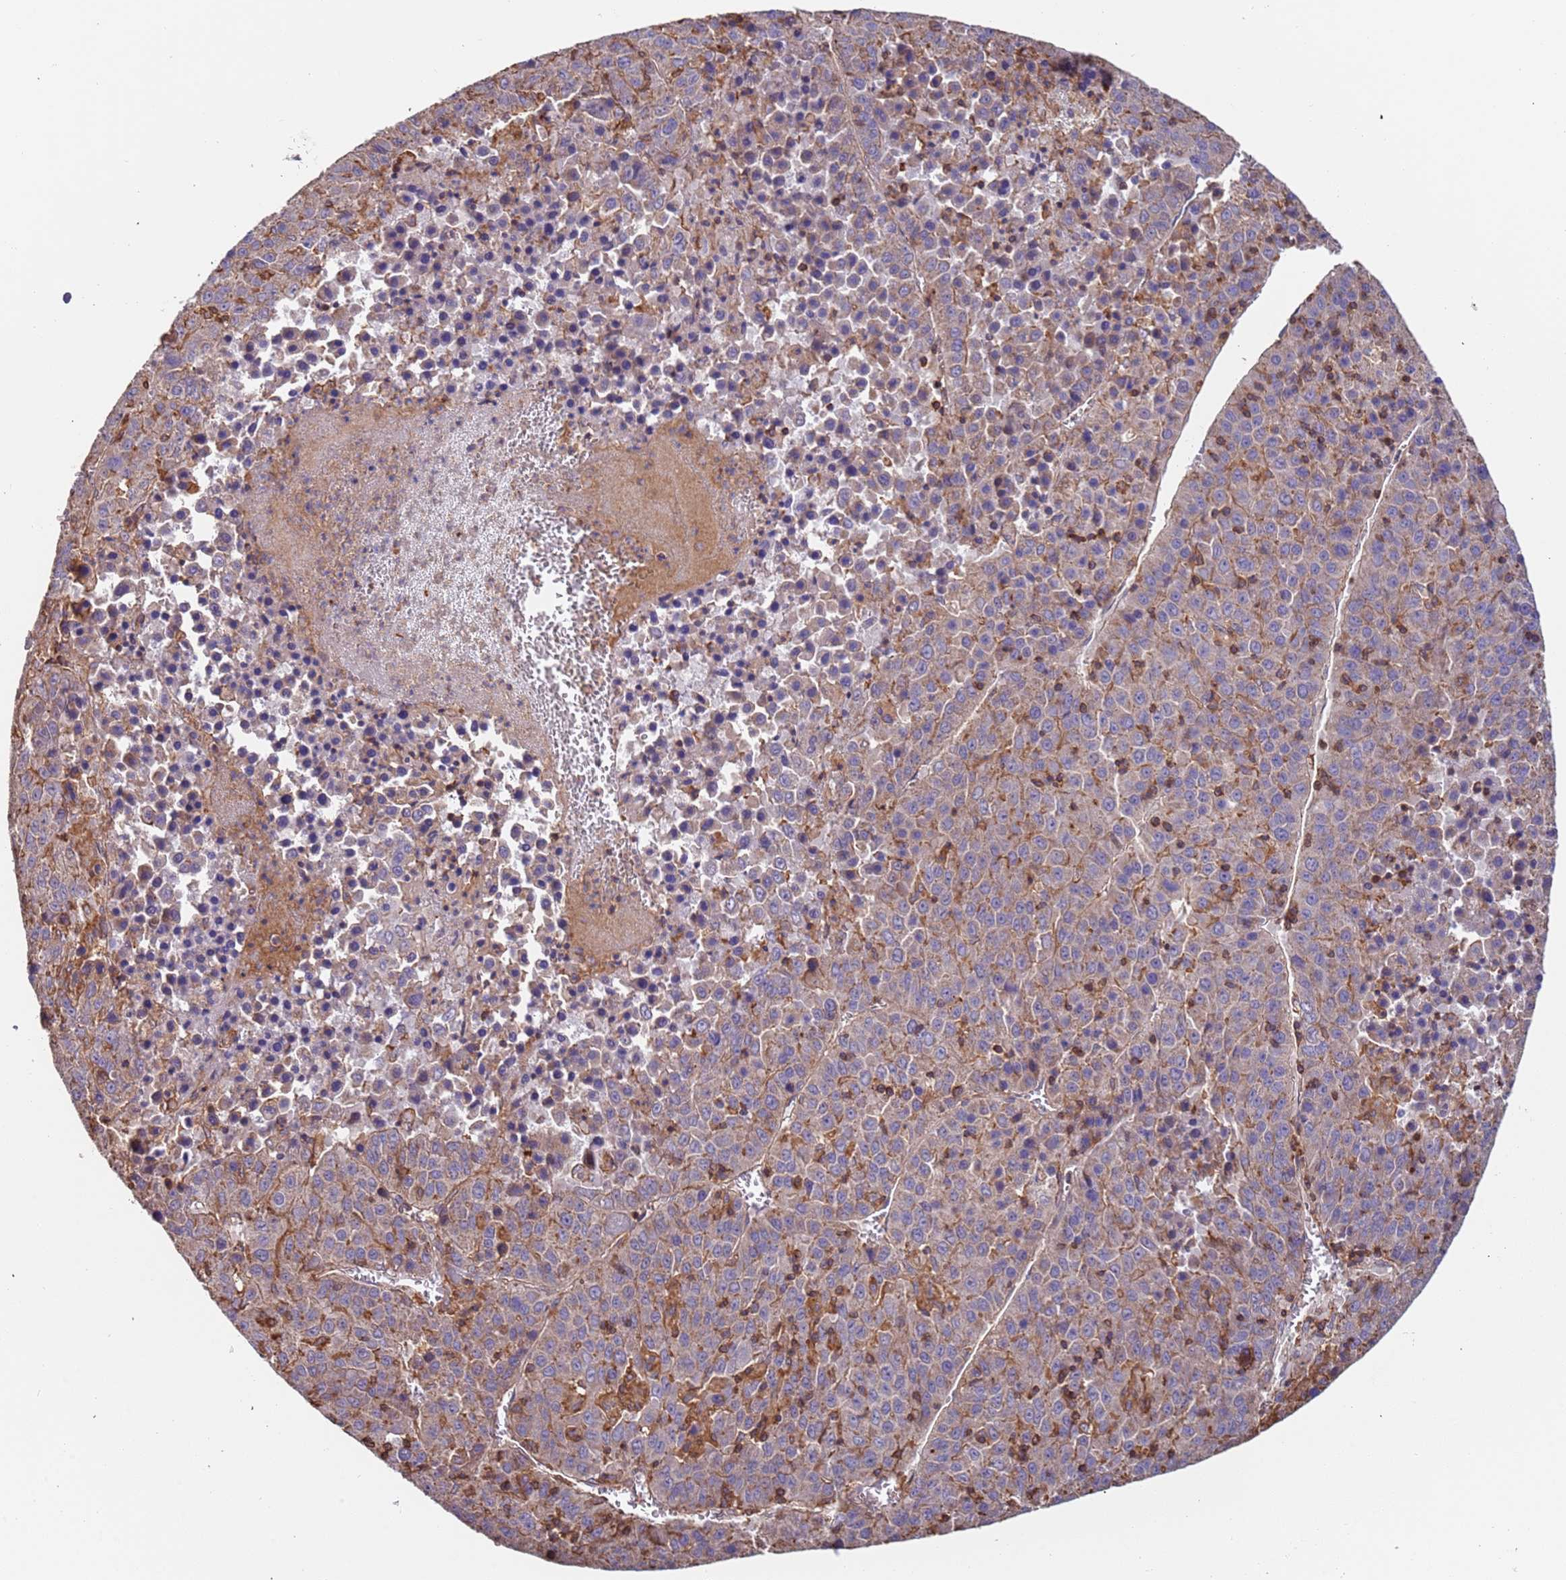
{"staining": {"intensity": "negative", "quantity": "none", "location": "none"}, "tissue": "liver cancer", "cell_type": "Tumor cells", "image_type": "cancer", "snomed": [{"axis": "morphology", "description": "Carcinoma, Hepatocellular, NOS"}, {"axis": "topography", "description": "Liver"}], "caption": "This is an IHC histopathology image of human liver cancer (hepatocellular carcinoma). There is no staining in tumor cells.", "gene": "SYT4", "patient": {"sex": "female", "age": 53}}